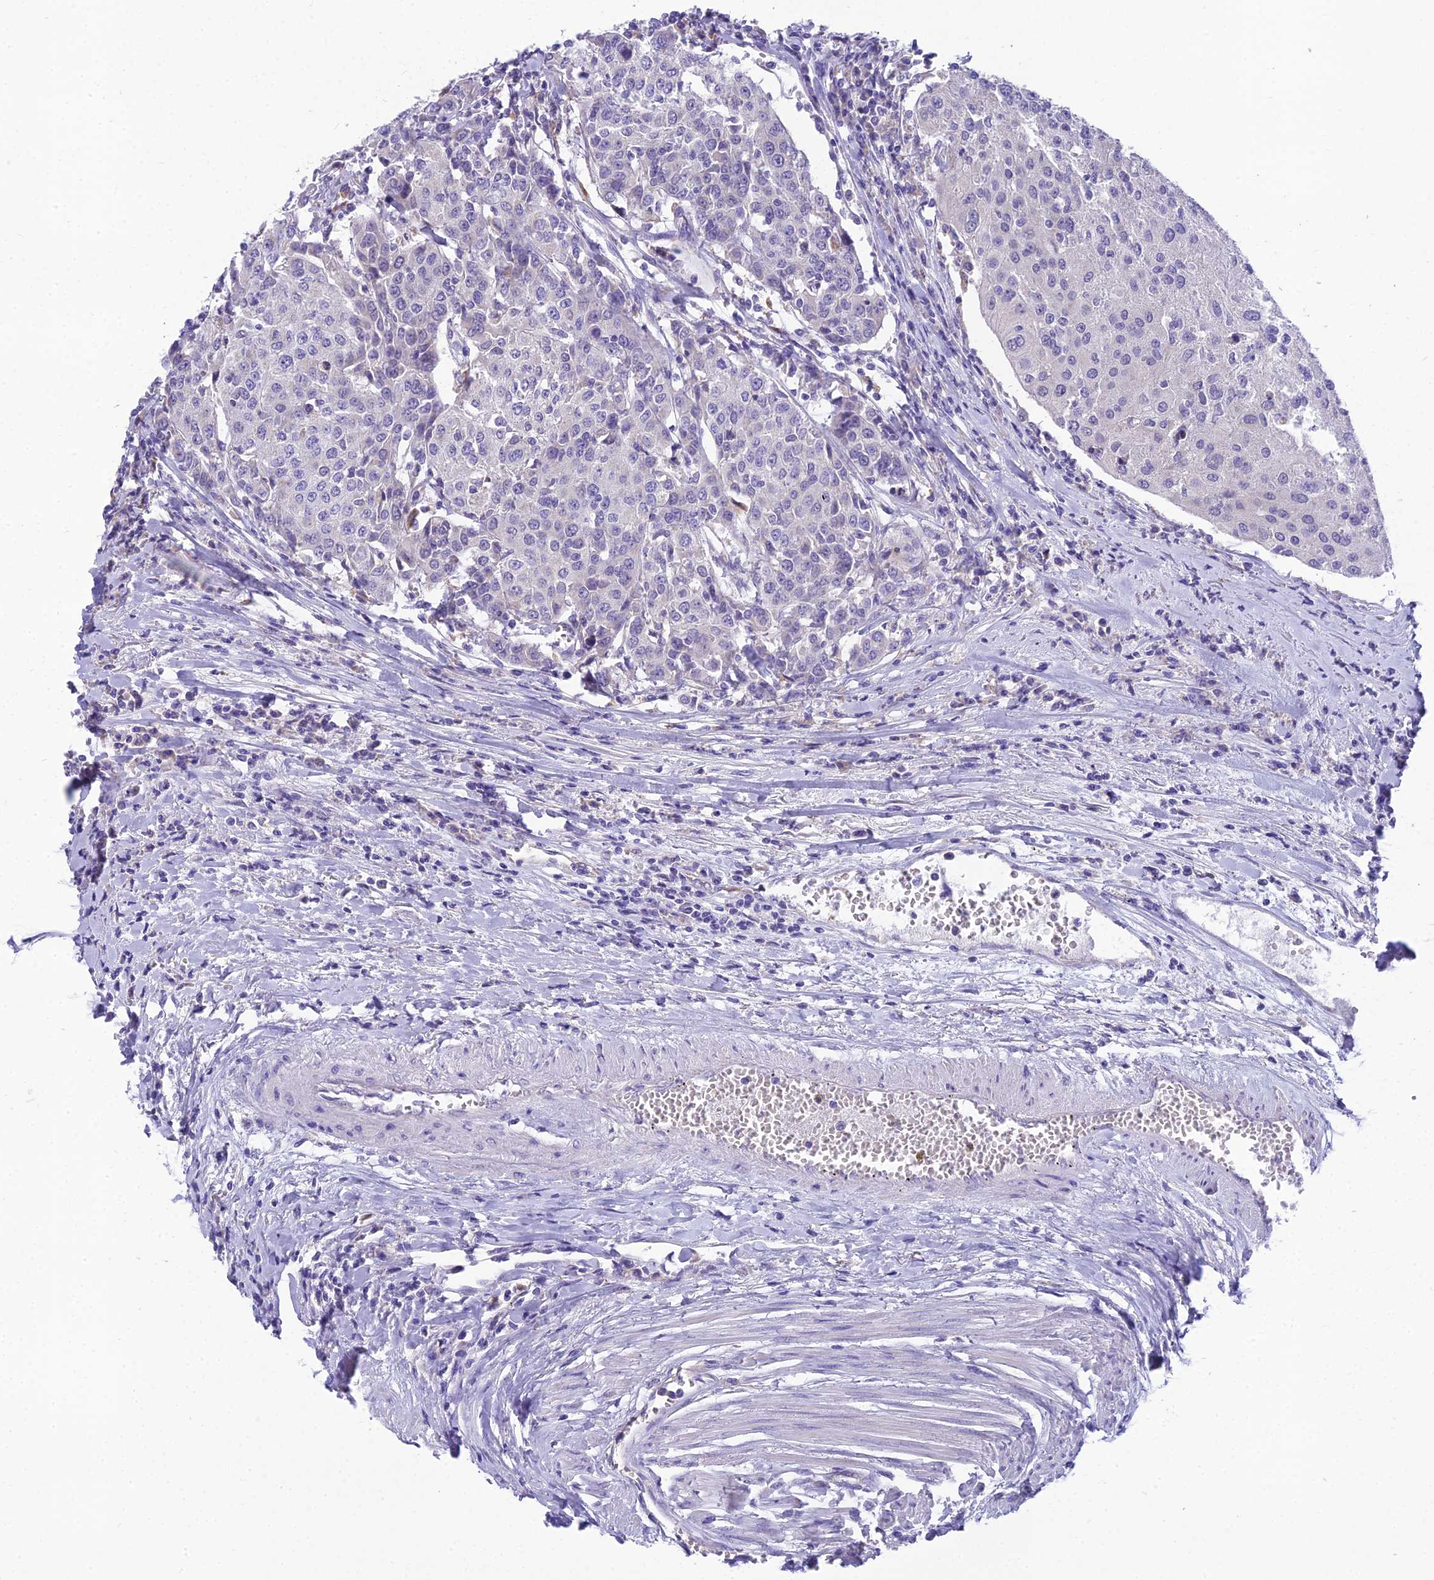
{"staining": {"intensity": "negative", "quantity": "none", "location": "none"}, "tissue": "urothelial cancer", "cell_type": "Tumor cells", "image_type": "cancer", "snomed": [{"axis": "morphology", "description": "Urothelial carcinoma, High grade"}, {"axis": "topography", "description": "Urinary bladder"}], "caption": "Tumor cells are negative for brown protein staining in urothelial cancer.", "gene": "MIIP", "patient": {"sex": "female", "age": 85}}